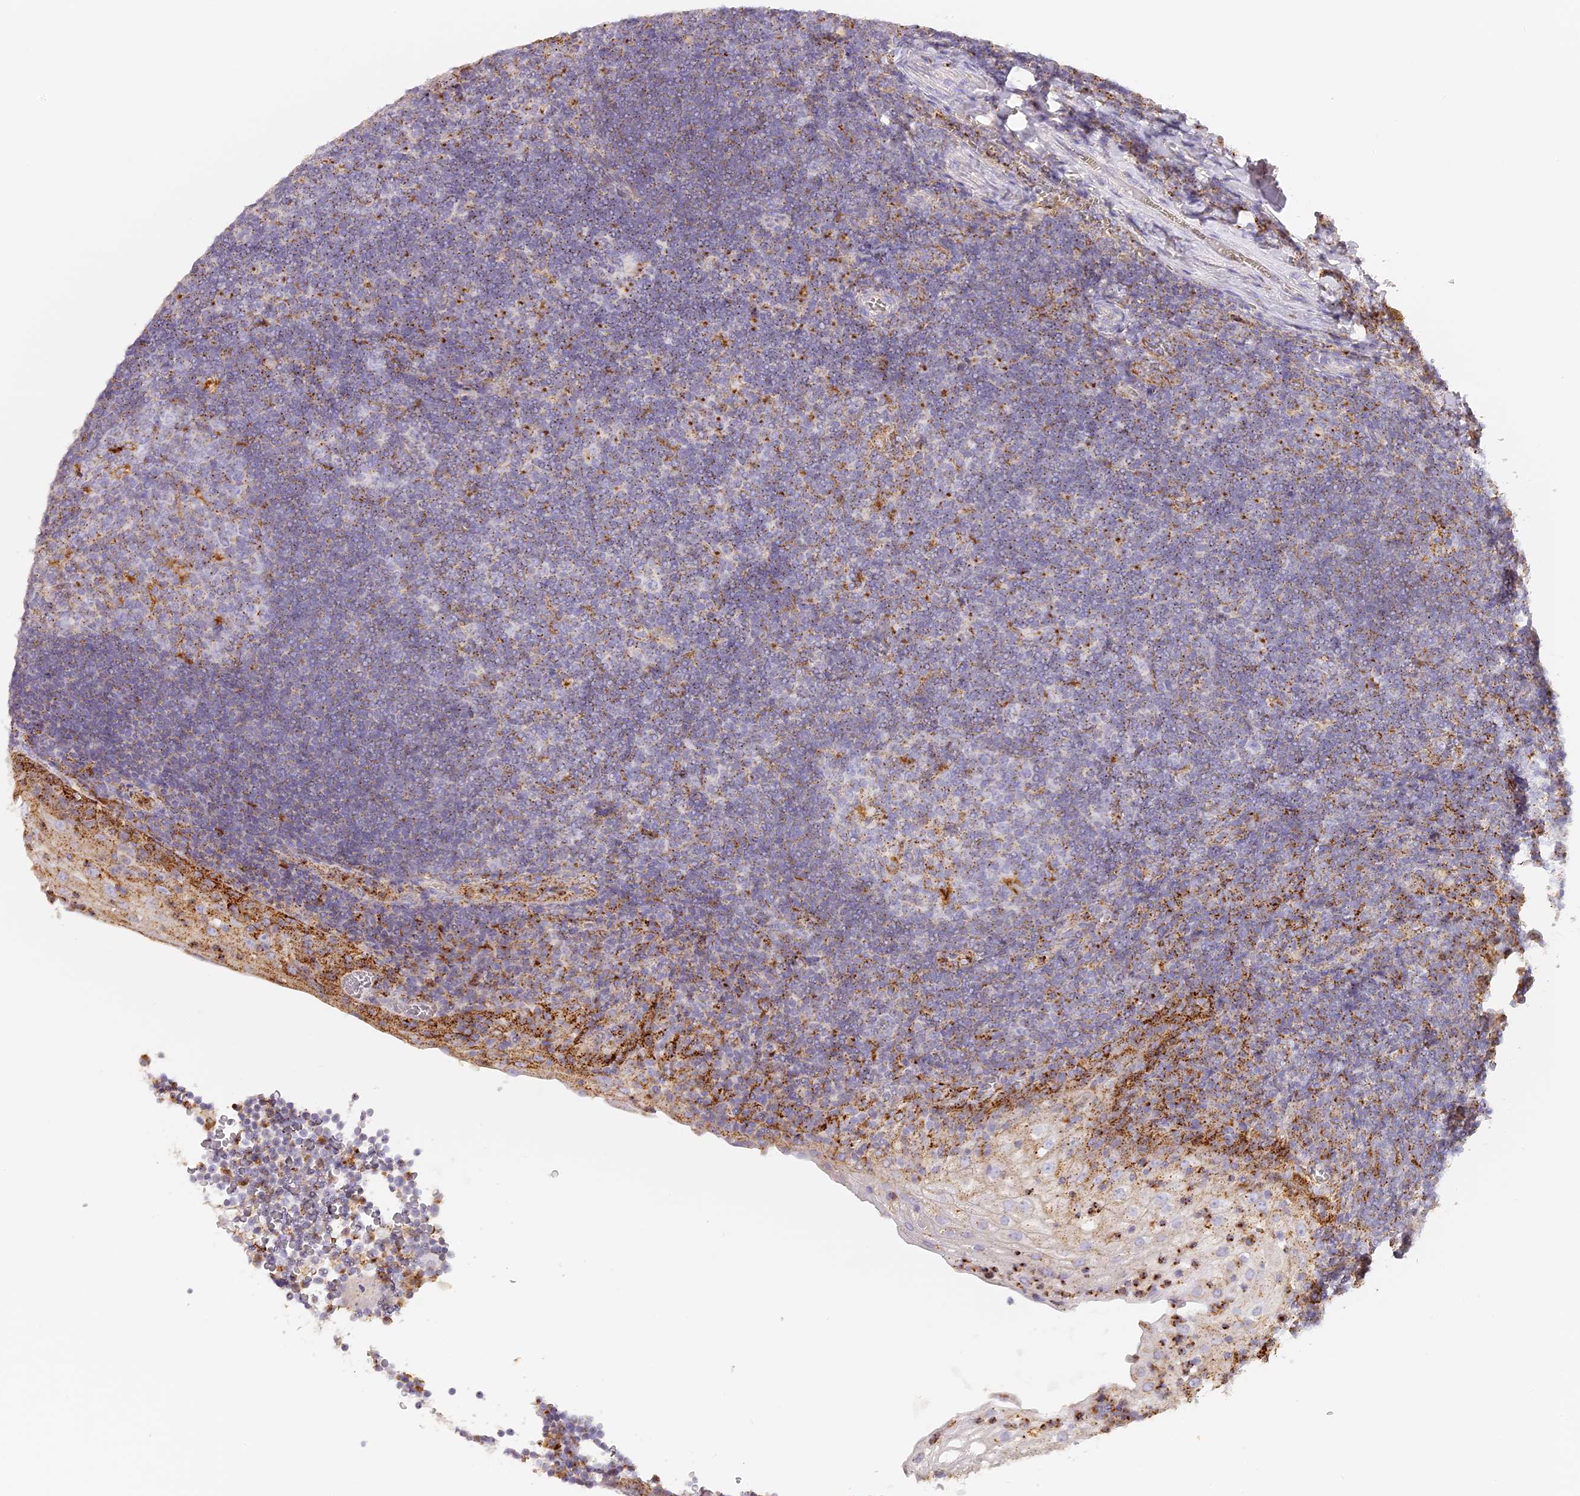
{"staining": {"intensity": "moderate", "quantity": "<25%", "location": "cytoplasmic/membranous"}, "tissue": "tonsil", "cell_type": "Germinal center cells", "image_type": "normal", "snomed": [{"axis": "morphology", "description": "Normal tissue, NOS"}, {"axis": "topography", "description": "Tonsil"}], "caption": "This histopathology image exhibits IHC staining of benign human tonsil, with low moderate cytoplasmic/membranous expression in about <25% of germinal center cells.", "gene": "LAMP2", "patient": {"sex": "male", "age": 37}}